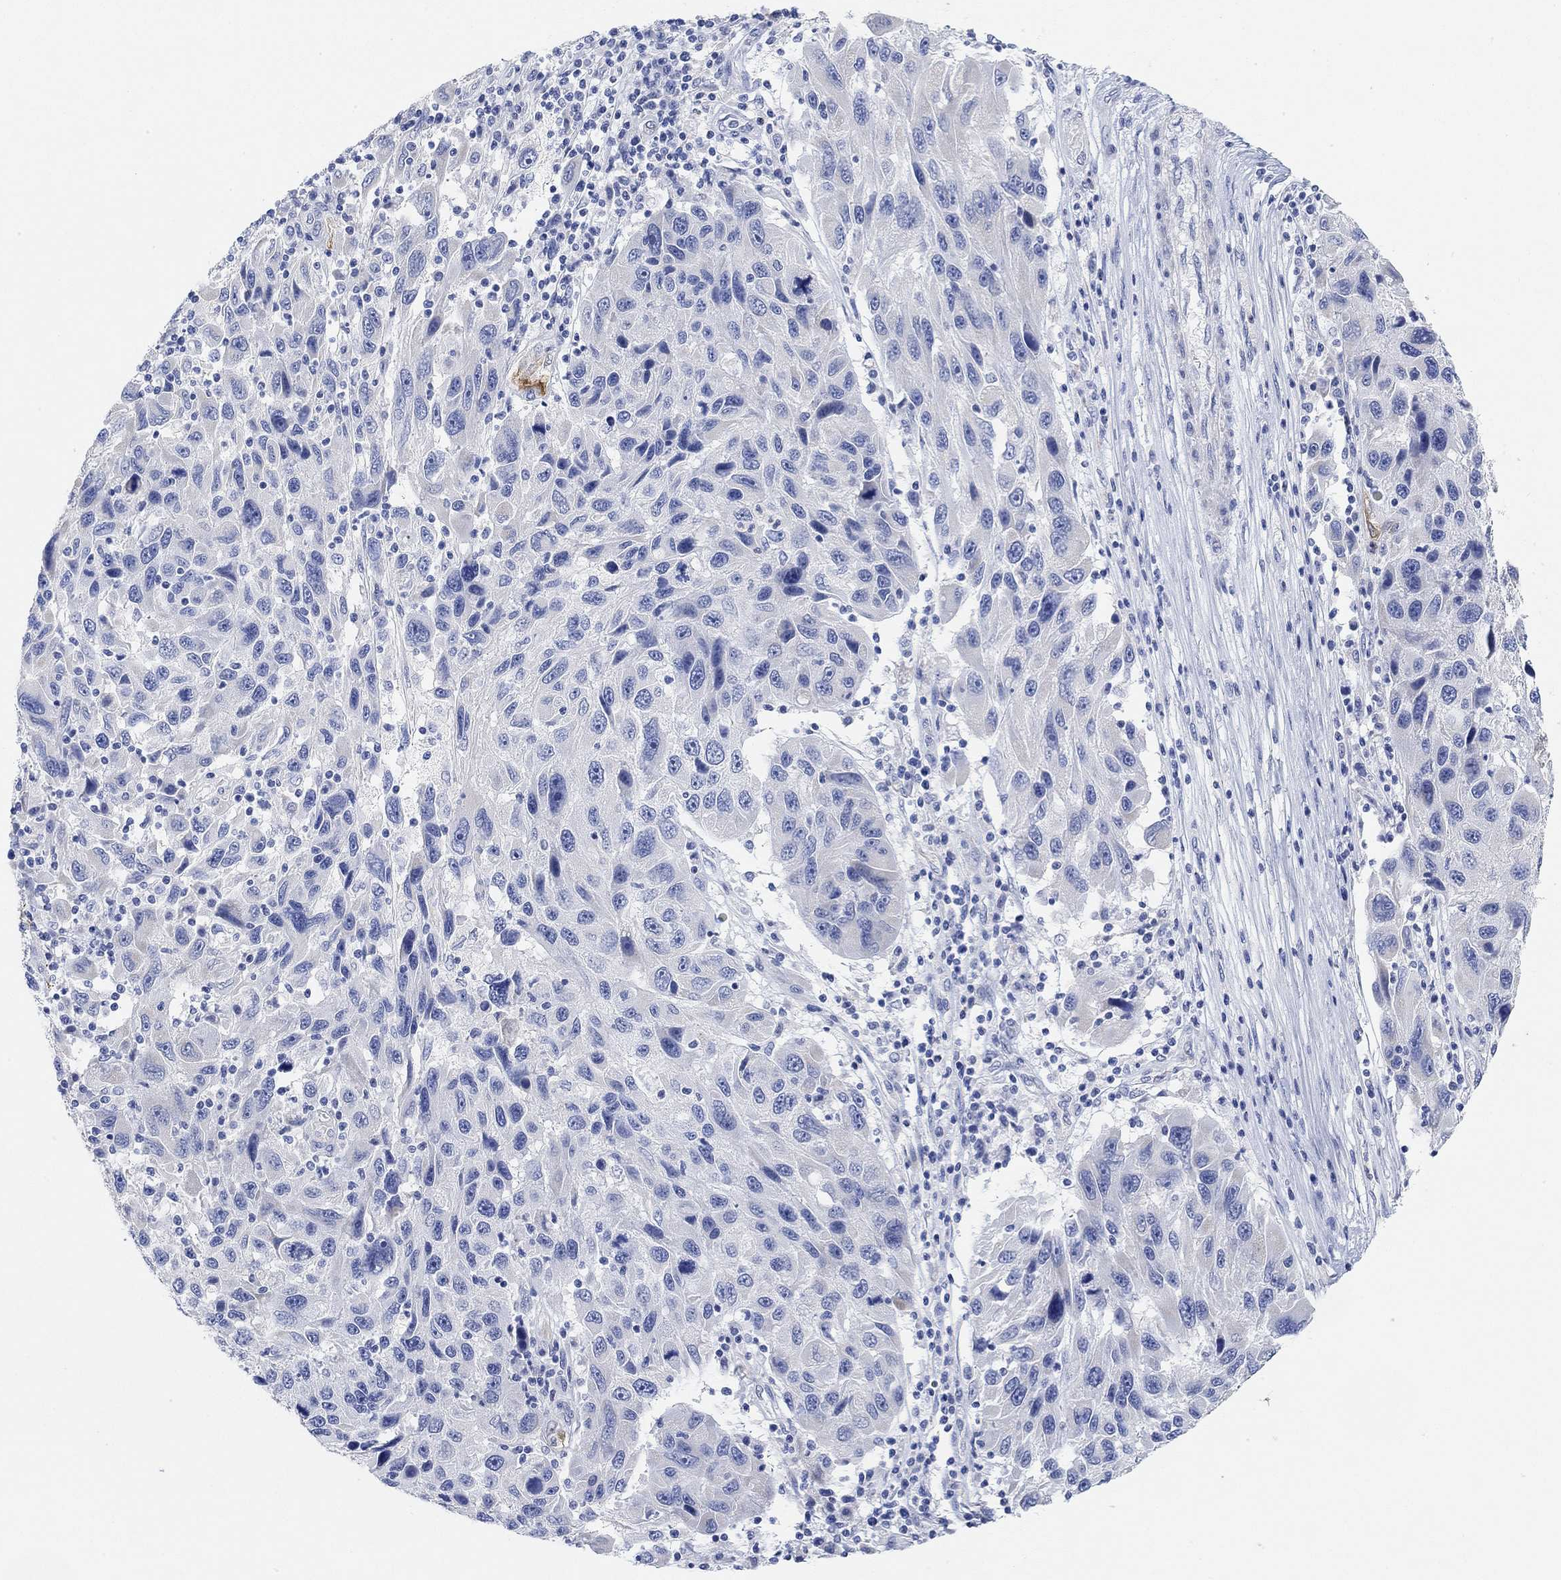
{"staining": {"intensity": "negative", "quantity": "none", "location": "none"}, "tissue": "melanoma", "cell_type": "Tumor cells", "image_type": "cancer", "snomed": [{"axis": "morphology", "description": "Malignant melanoma, NOS"}, {"axis": "topography", "description": "Skin"}], "caption": "The photomicrograph displays no staining of tumor cells in melanoma.", "gene": "VAT1L", "patient": {"sex": "male", "age": 53}}